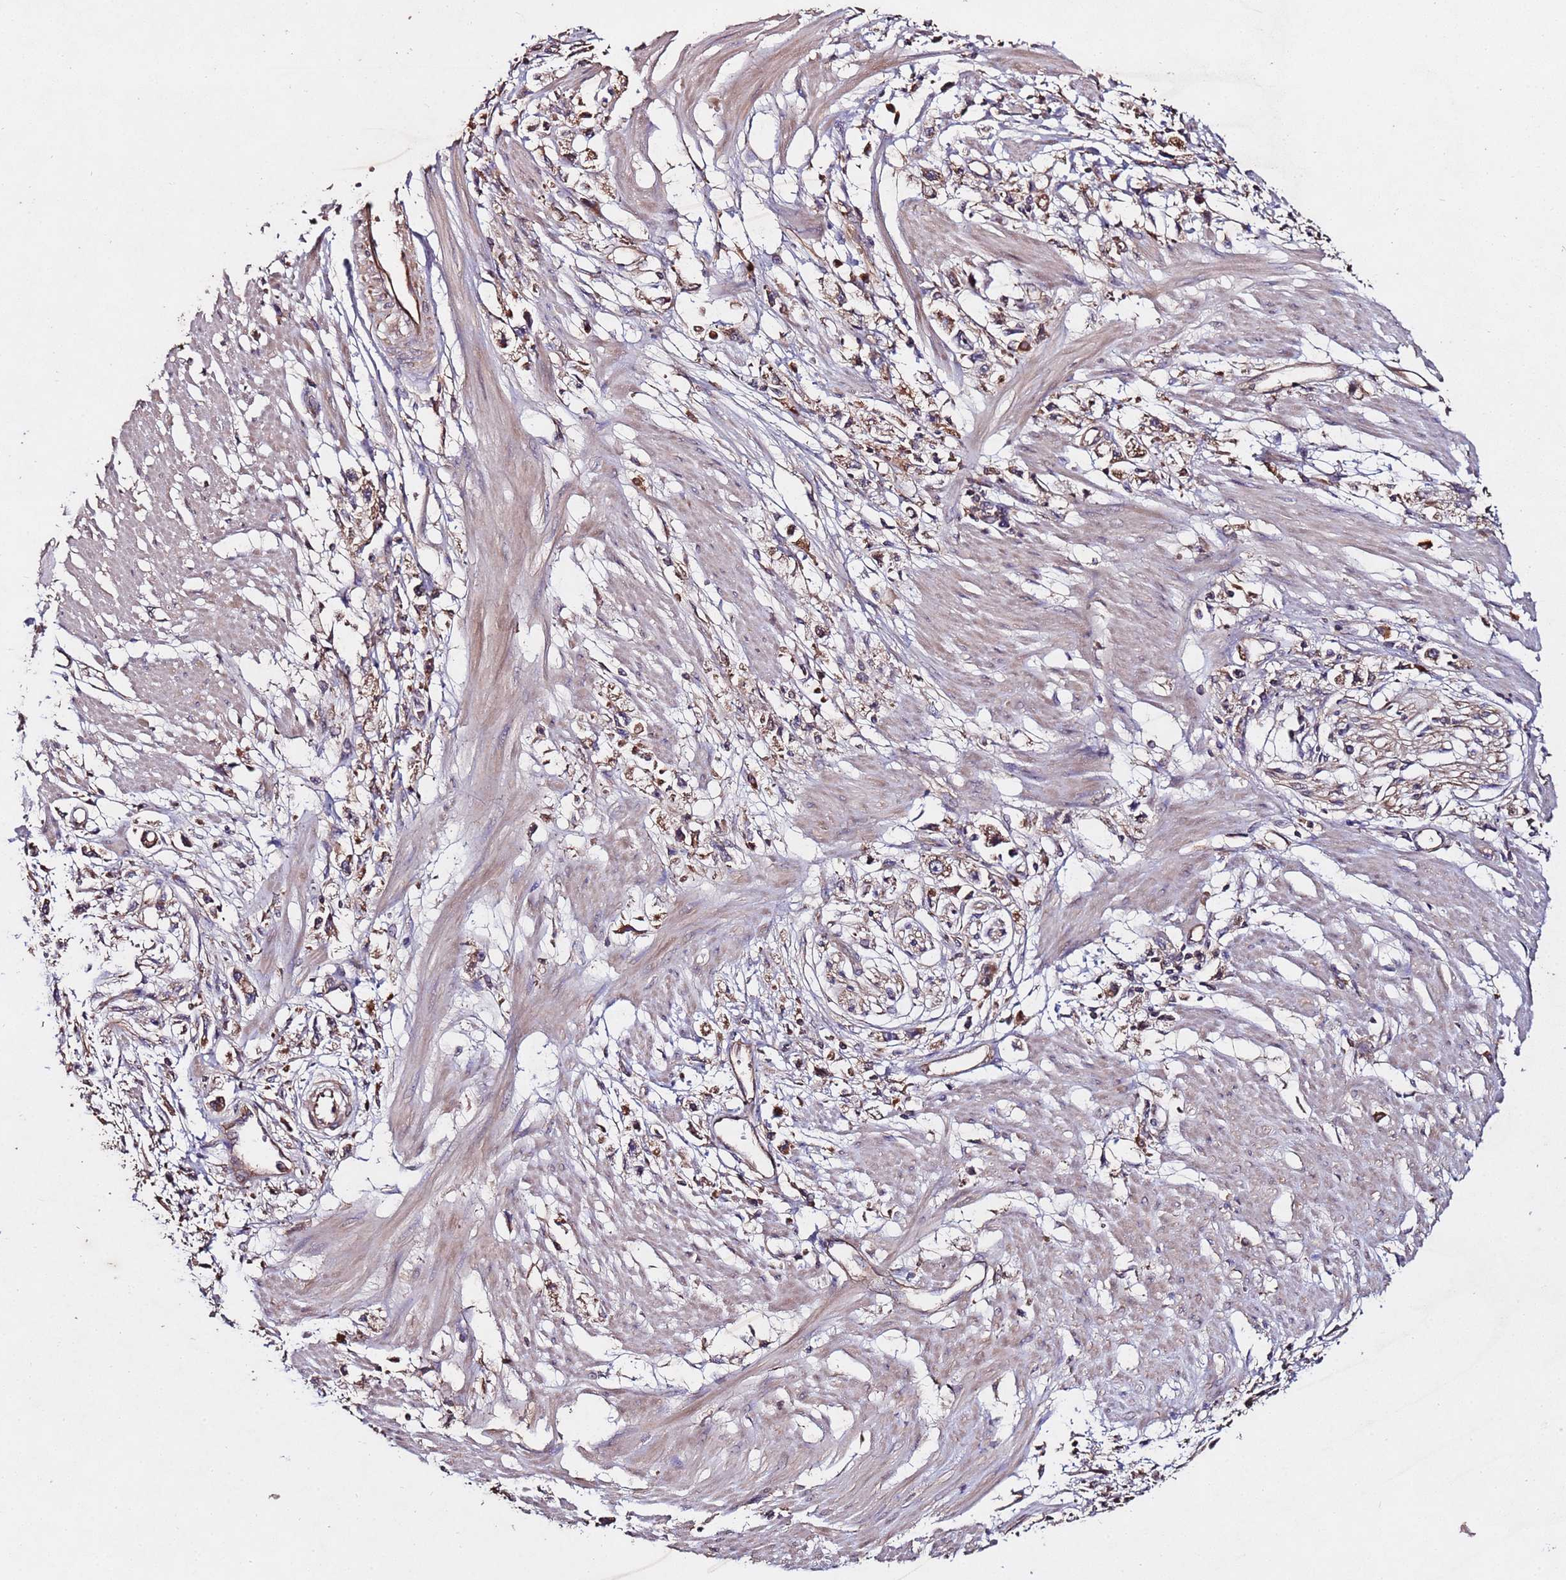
{"staining": {"intensity": "weak", "quantity": ">75%", "location": "cytoplasmic/membranous"}, "tissue": "stomach cancer", "cell_type": "Tumor cells", "image_type": "cancer", "snomed": [{"axis": "morphology", "description": "Adenocarcinoma, NOS"}, {"axis": "topography", "description": "Stomach"}], "caption": "Protein expression by IHC exhibits weak cytoplasmic/membranous expression in about >75% of tumor cells in adenocarcinoma (stomach).", "gene": "RPS15A", "patient": {"sex": "female", "age": 59}}